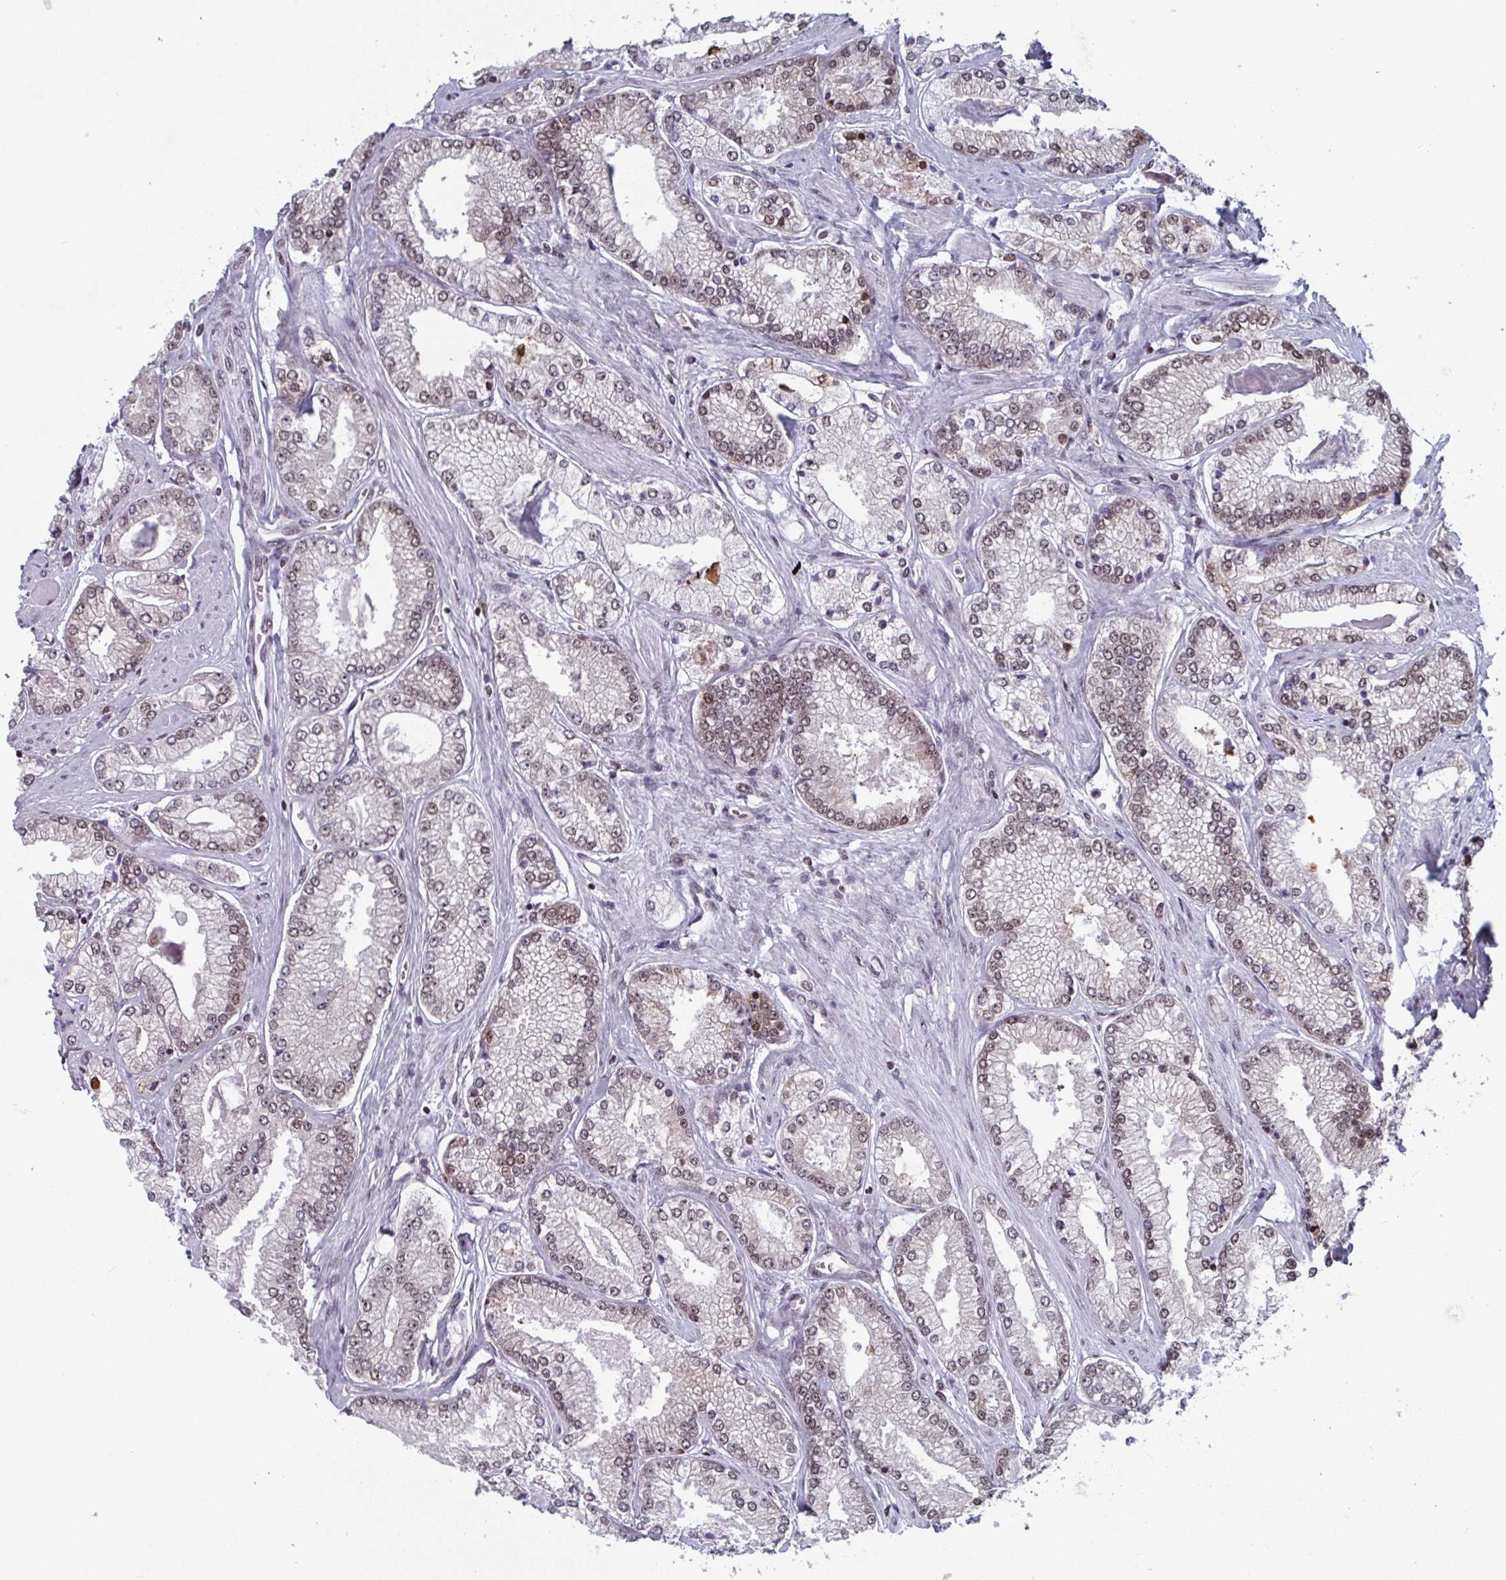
{"staining": {"intensity": "moderate", "quantity": ">75%", "location": "nuclear"}, "tissue": "prostate cancer", "cell_type": "Tumor cells", "image_type": "cancer", "snomed": [{"axis": "morphology", "description": "Adenocarcinoma, Low grade"}, {"axis": "topography", "description": "Prostate"}], "caption": "Immunohistochemical staining of human low-grade adenocarcinoma (prostate) reveals medium levels of moderate nuclear positivity in approximately >75% of tumor cells.", "gene": "GAR1", "patient": {"sex": "male", "age": 67}}